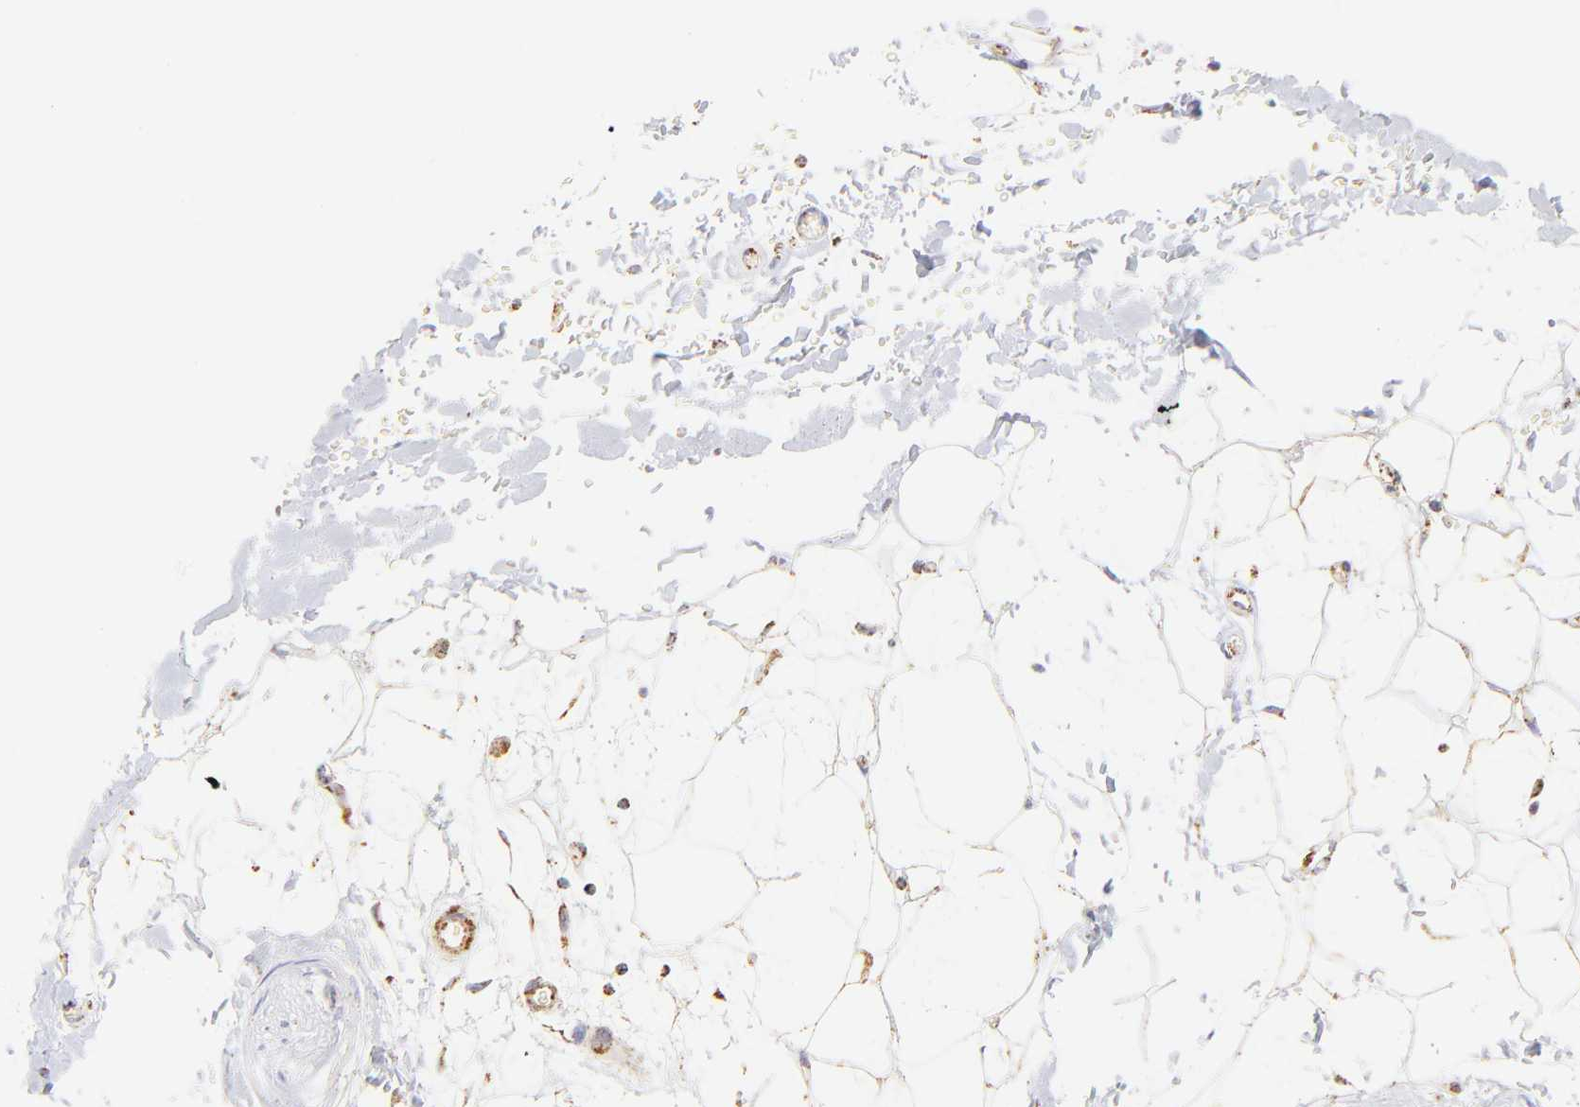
{"staining": {"intensity": "moderate", "quantity": "25%-75%", "location": "cytoplasmic/membranous"}, "tissue": "adipose tissue", "cell_type": "Adipocytes", "image_type": "normal", "snomed": [{"axis": "morphology", "description": "Normal tissue, NOS"}, {"axis": "topography", "description": "Soft tissue"}], "caption": "Moderate cytoplasmic/membranous staining is seen in about 25%-75% of adipocytes in normal adipose tissue.", "gene": "ECH1", "patient": {"sex": "male", "age": 72}}